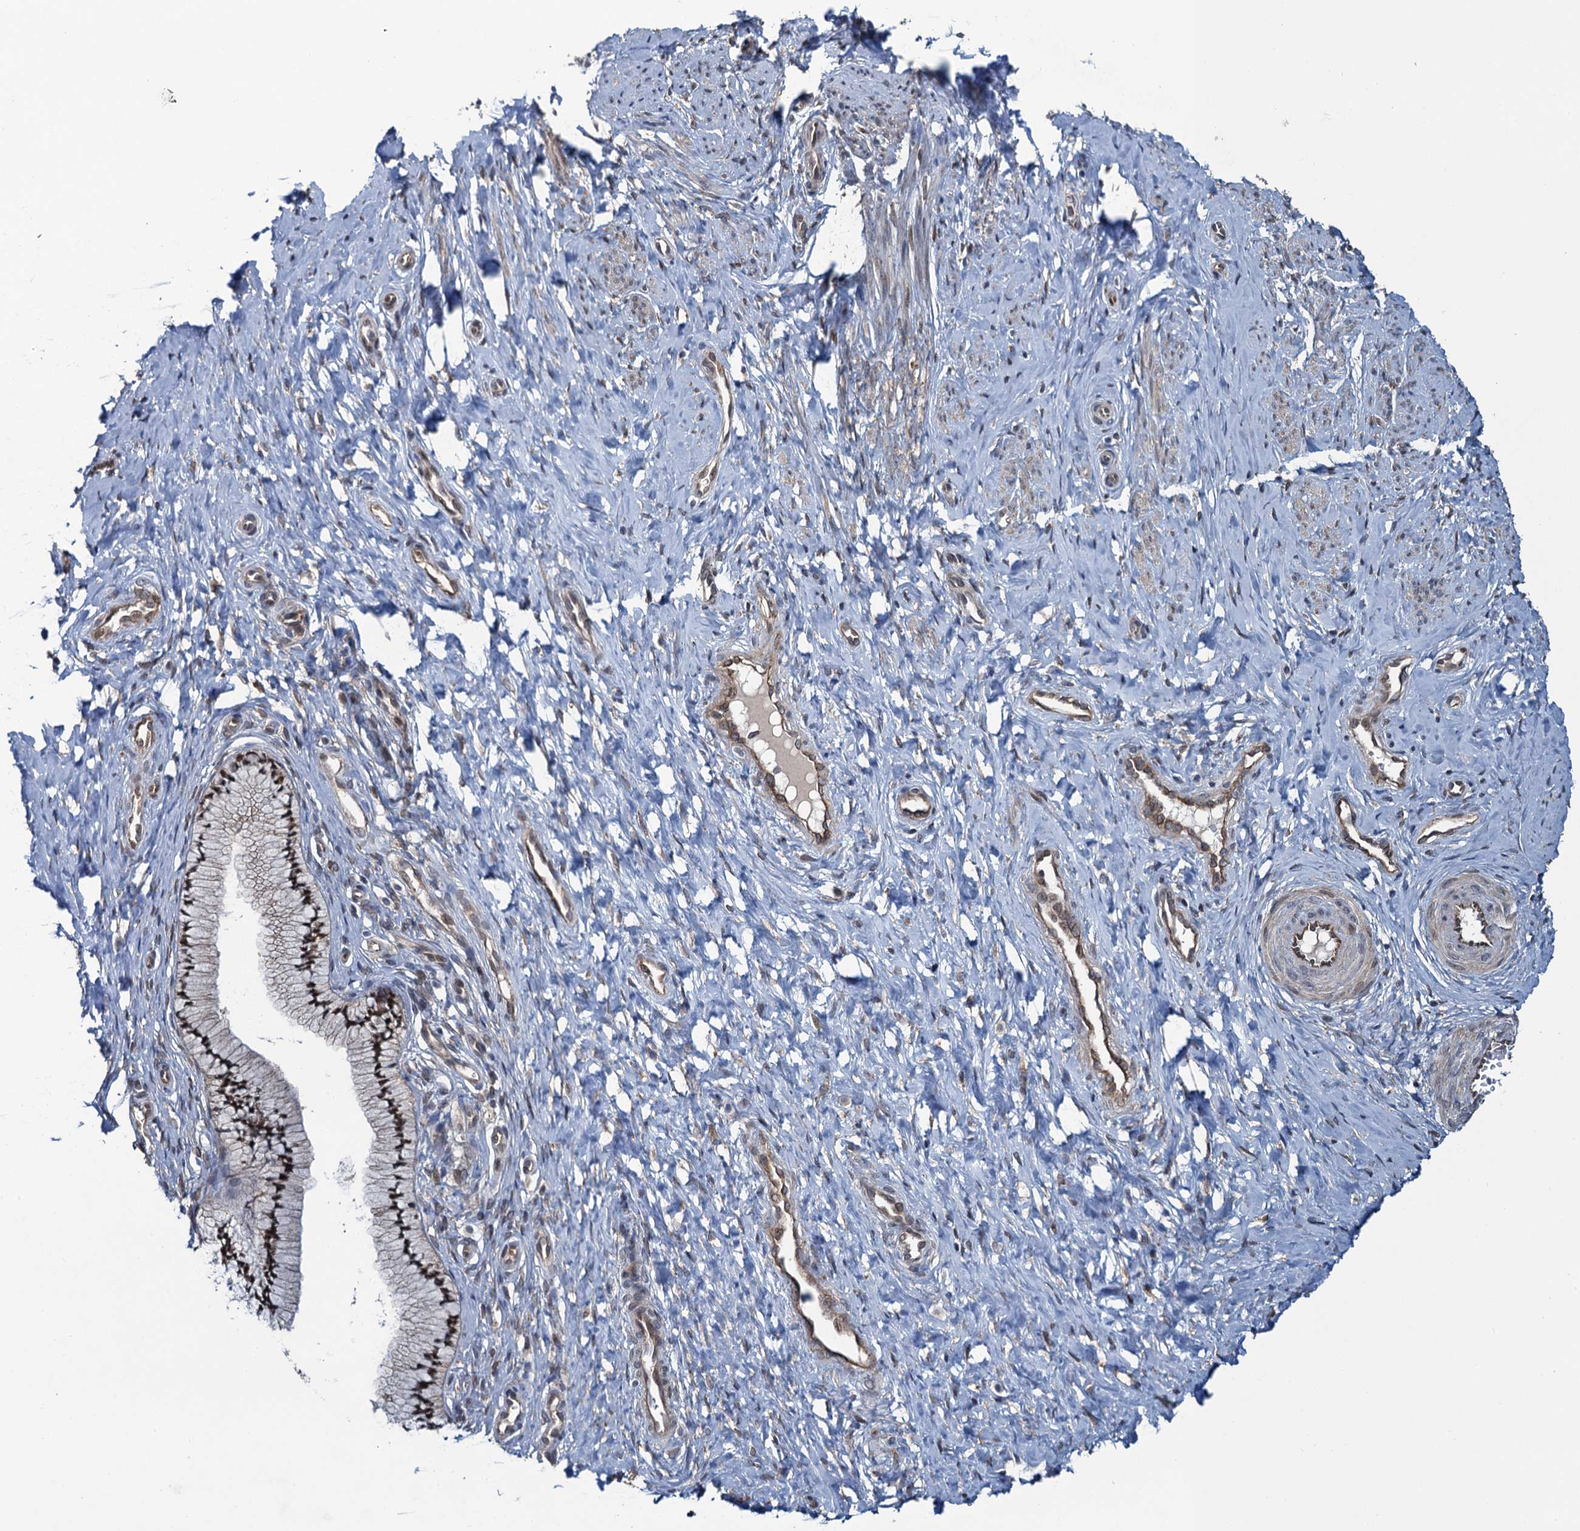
{"staining": {"intensity": "strong", "quantity": ">75%", "location": "cytoplasmic/membranous,nuclear"}, "tissue": "cervix", "cell_type": "Glandular cells", "image_type": "normal", "snomed": [{"axis": "morphology", "description": "Normal tissue, NOS"}, {"axis": "topography", "description": "Cervix"}], "caption": "Immunohistochemical staining of unremarkable cervix demonstrates >75% levels of strong cytoplasmic/membranous,nuclear protein positivity in about >75% of glandular cells.", "gene": "EVX2", "patient": {"sex": "female", "age": 36}}